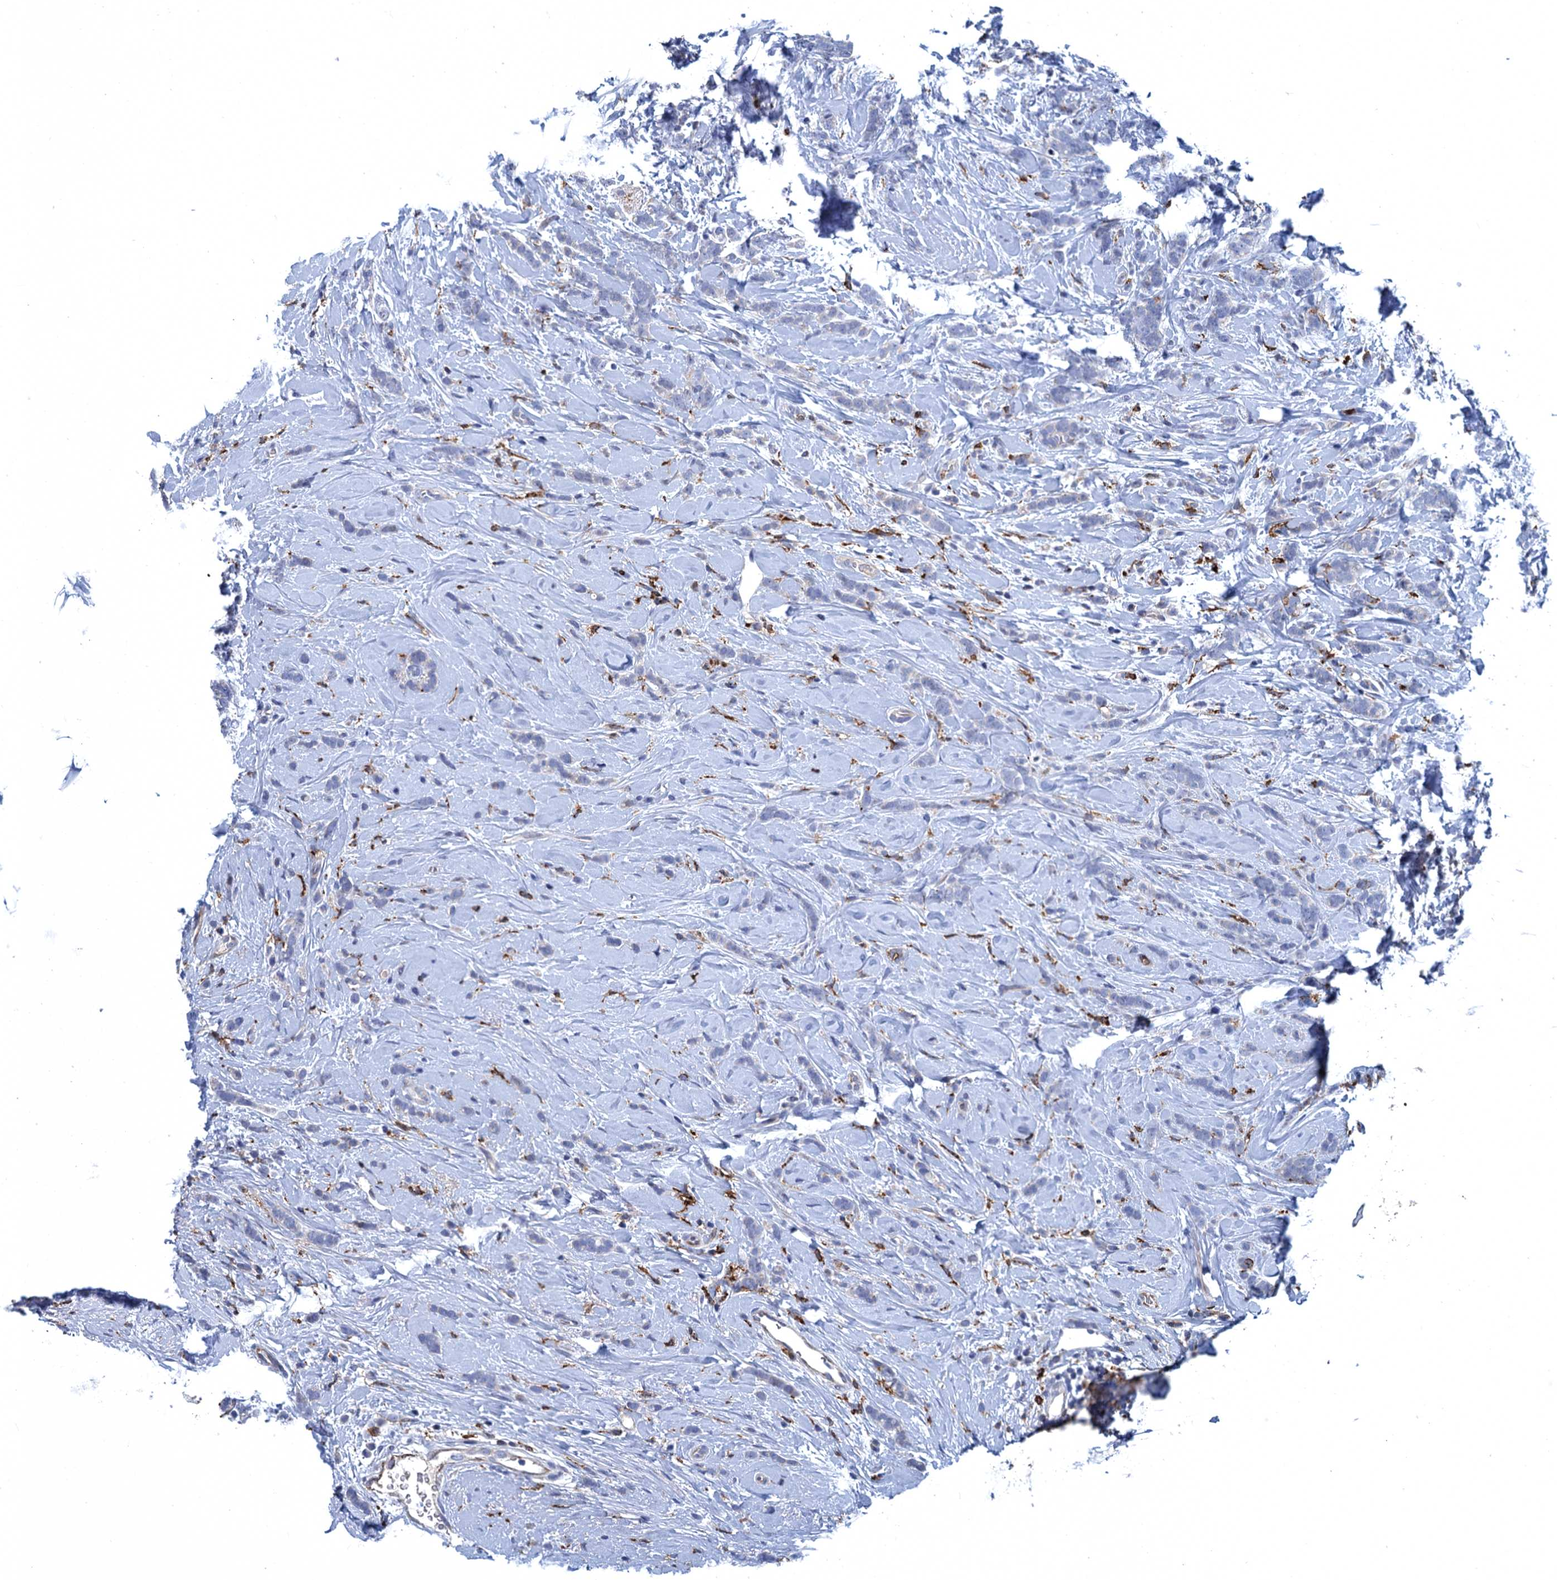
{"staining": {"intensity": "negative", "quantity": "none", "location": "none"}, "tissue": "breast cancer", "cell_type": "Tumor cells", "image_type": "cancer", "snomed": [{"axis": "morphology", "description": "Lobular carcinoma"}, {"axis": "topography", "description": "Breast"}], "caption": "There is no significant positivity in tumor cells of lobular carcinoma (breast). (DAB immunohistochemistry, high magnification).", "gene": "DNHD1", "patient": {"sex": "female", "age": 58}}